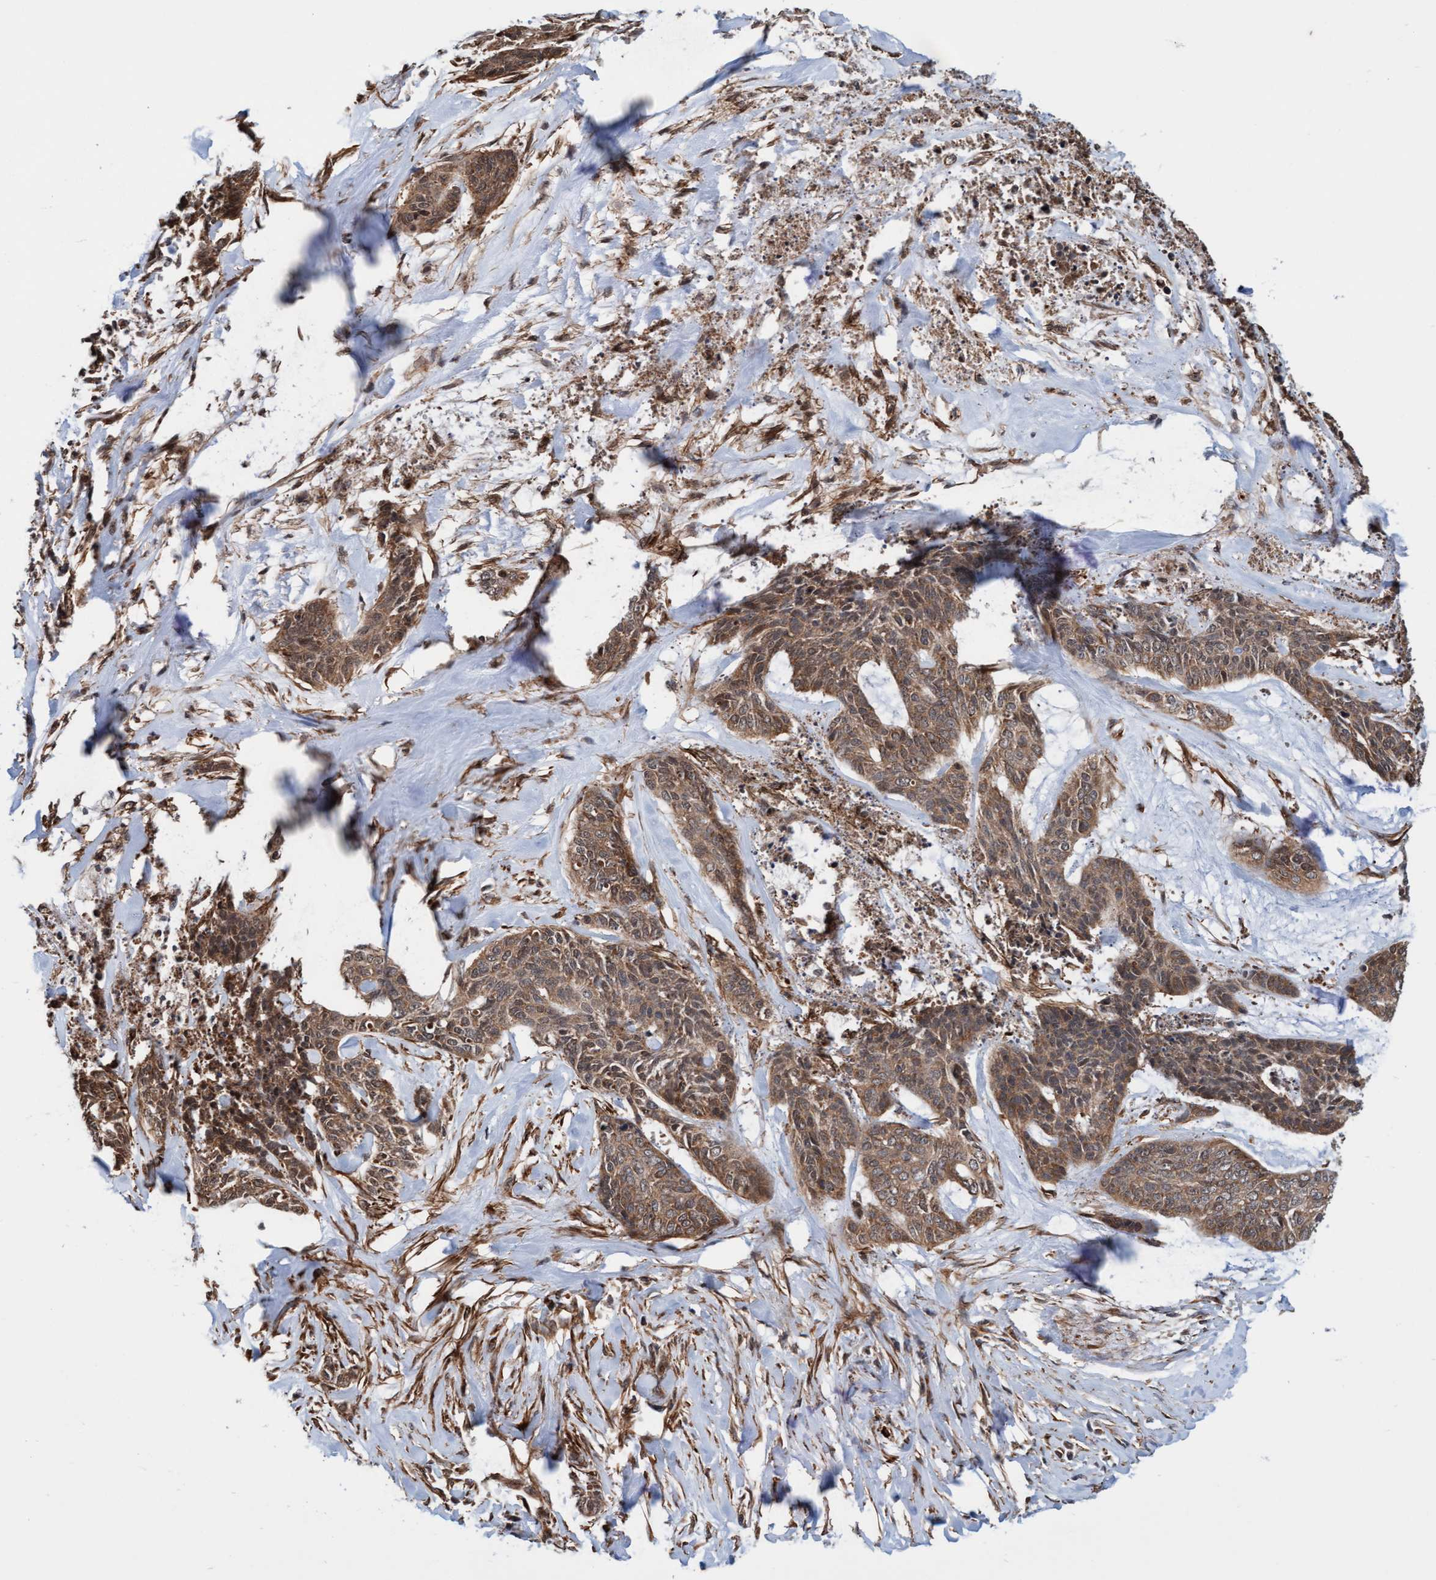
{"staining": {"intensity": "moderate", "quantity": ">75%", "location": "cytoplasmic/membranous"}, "tissue": "skin cancer", "cell_type": "Tumor cells", "image_type": "cancer", "snomed": [{"axis": "morphology", "description": "Basal cell carcinoma"}, {"axis": "topography", "description": "Skin"}], "caption": "A photomicrograph of human skin cancer (basal cell carcinoma) stained for a protein demonstrates moderate cytoplasmic/membranous brown staining in tumor cells.", "gene": "STXBP4", "patient": {"sex": "female", "age": 64}}